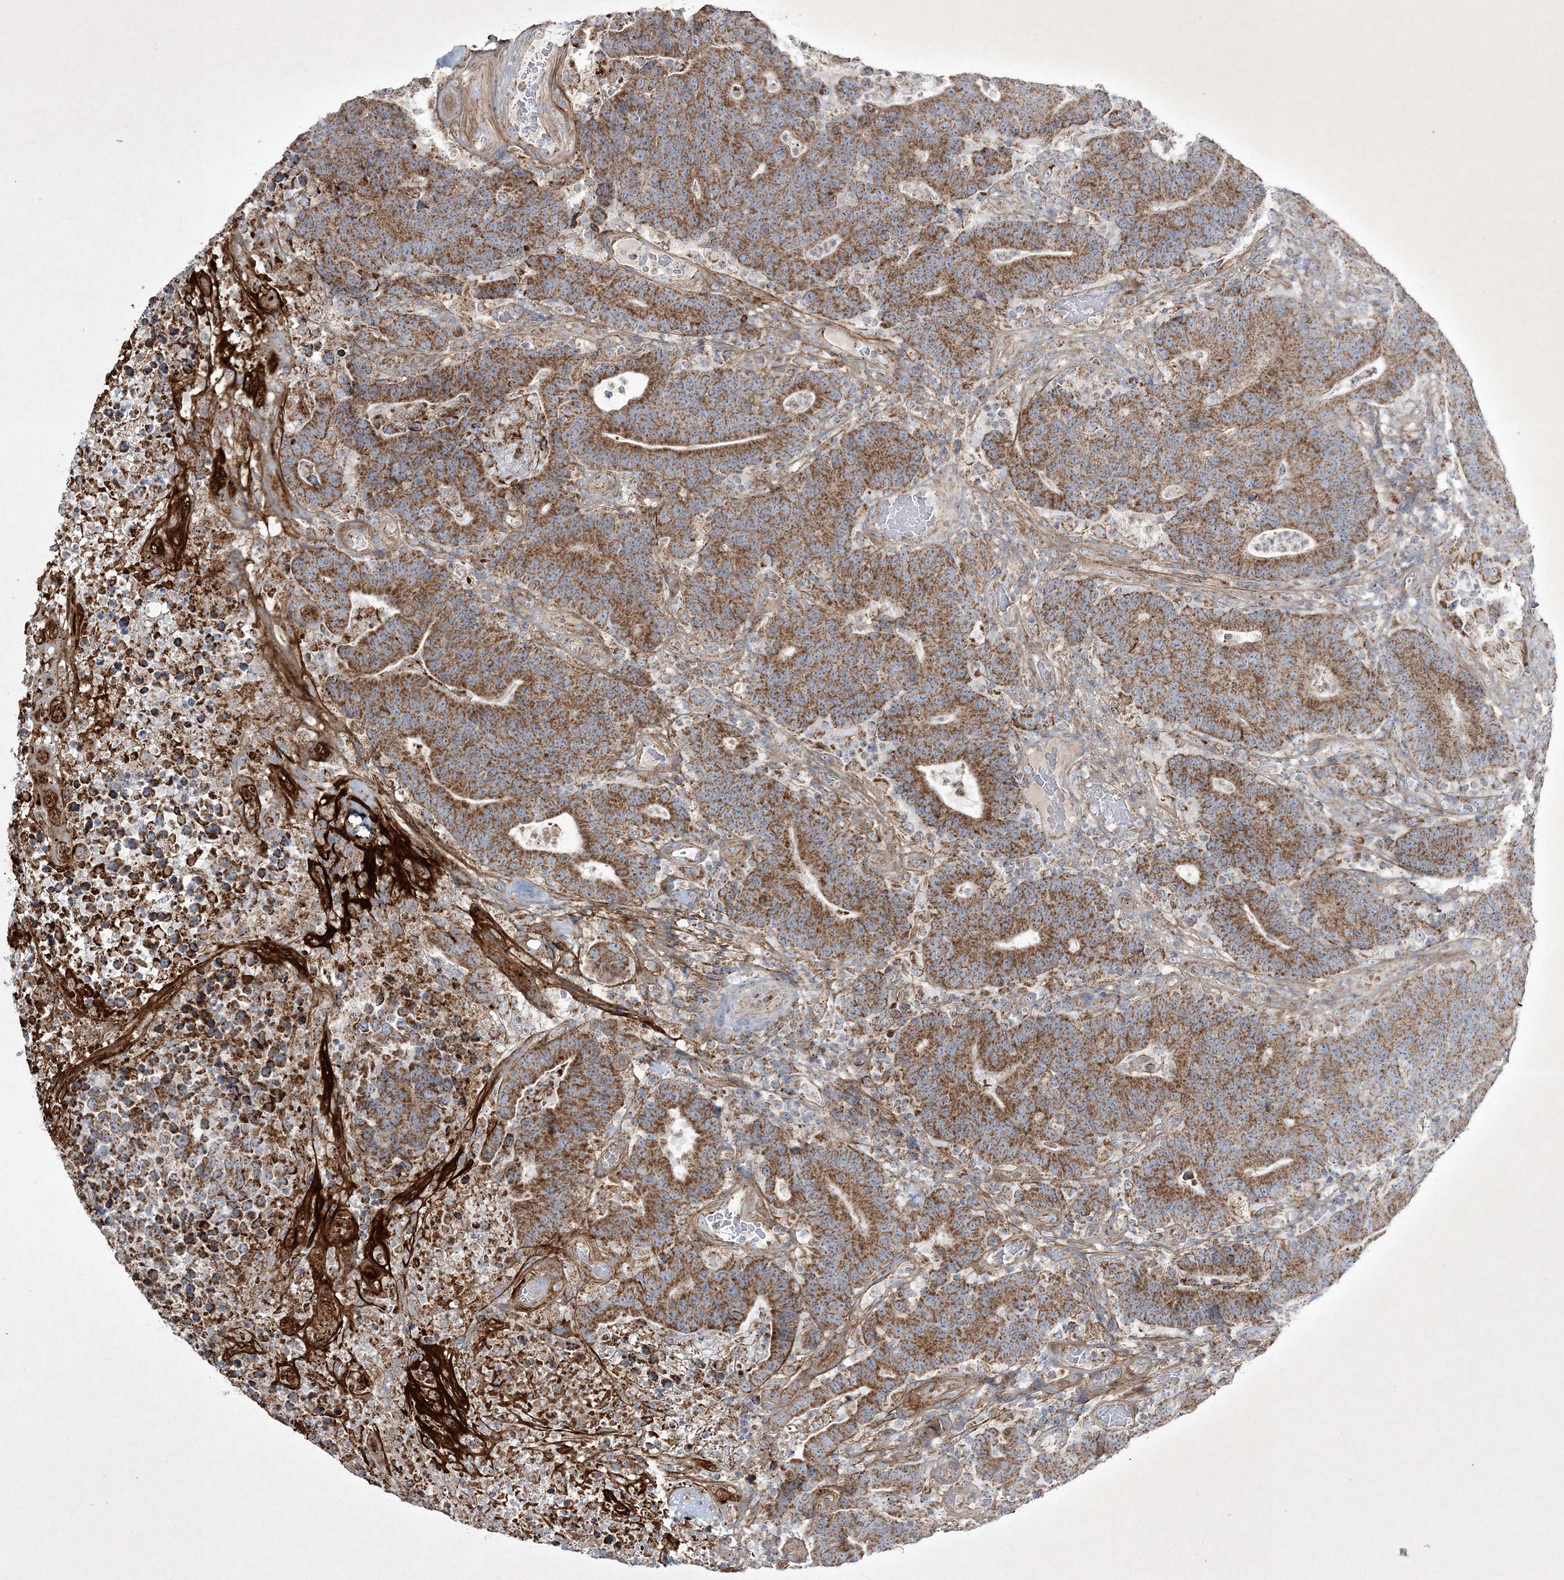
{"staining": {"intensity": "moderate", "quantity": ">75%", "location": "cytoplasmic/membranous"}, "tissue": "colorectal cancer", "cell_type": "Tumor cells", "image_type": "cancer", "snomed": [{"axis": "morphology", "description": "Normal tissue, NOS"}, {"axis": "morphology", "description": "Adenocarcinoma, NOS"}, {"axis": "topography", "description": "Colon"}], "caption": "Colorectal cancer stained with a brown dye displays moderate cytoplasmic/membranous positive positivity in approximately >75% of tumor cells.", "gene": "RICTOR", "patient": {"sex": "female", "age": 75}}